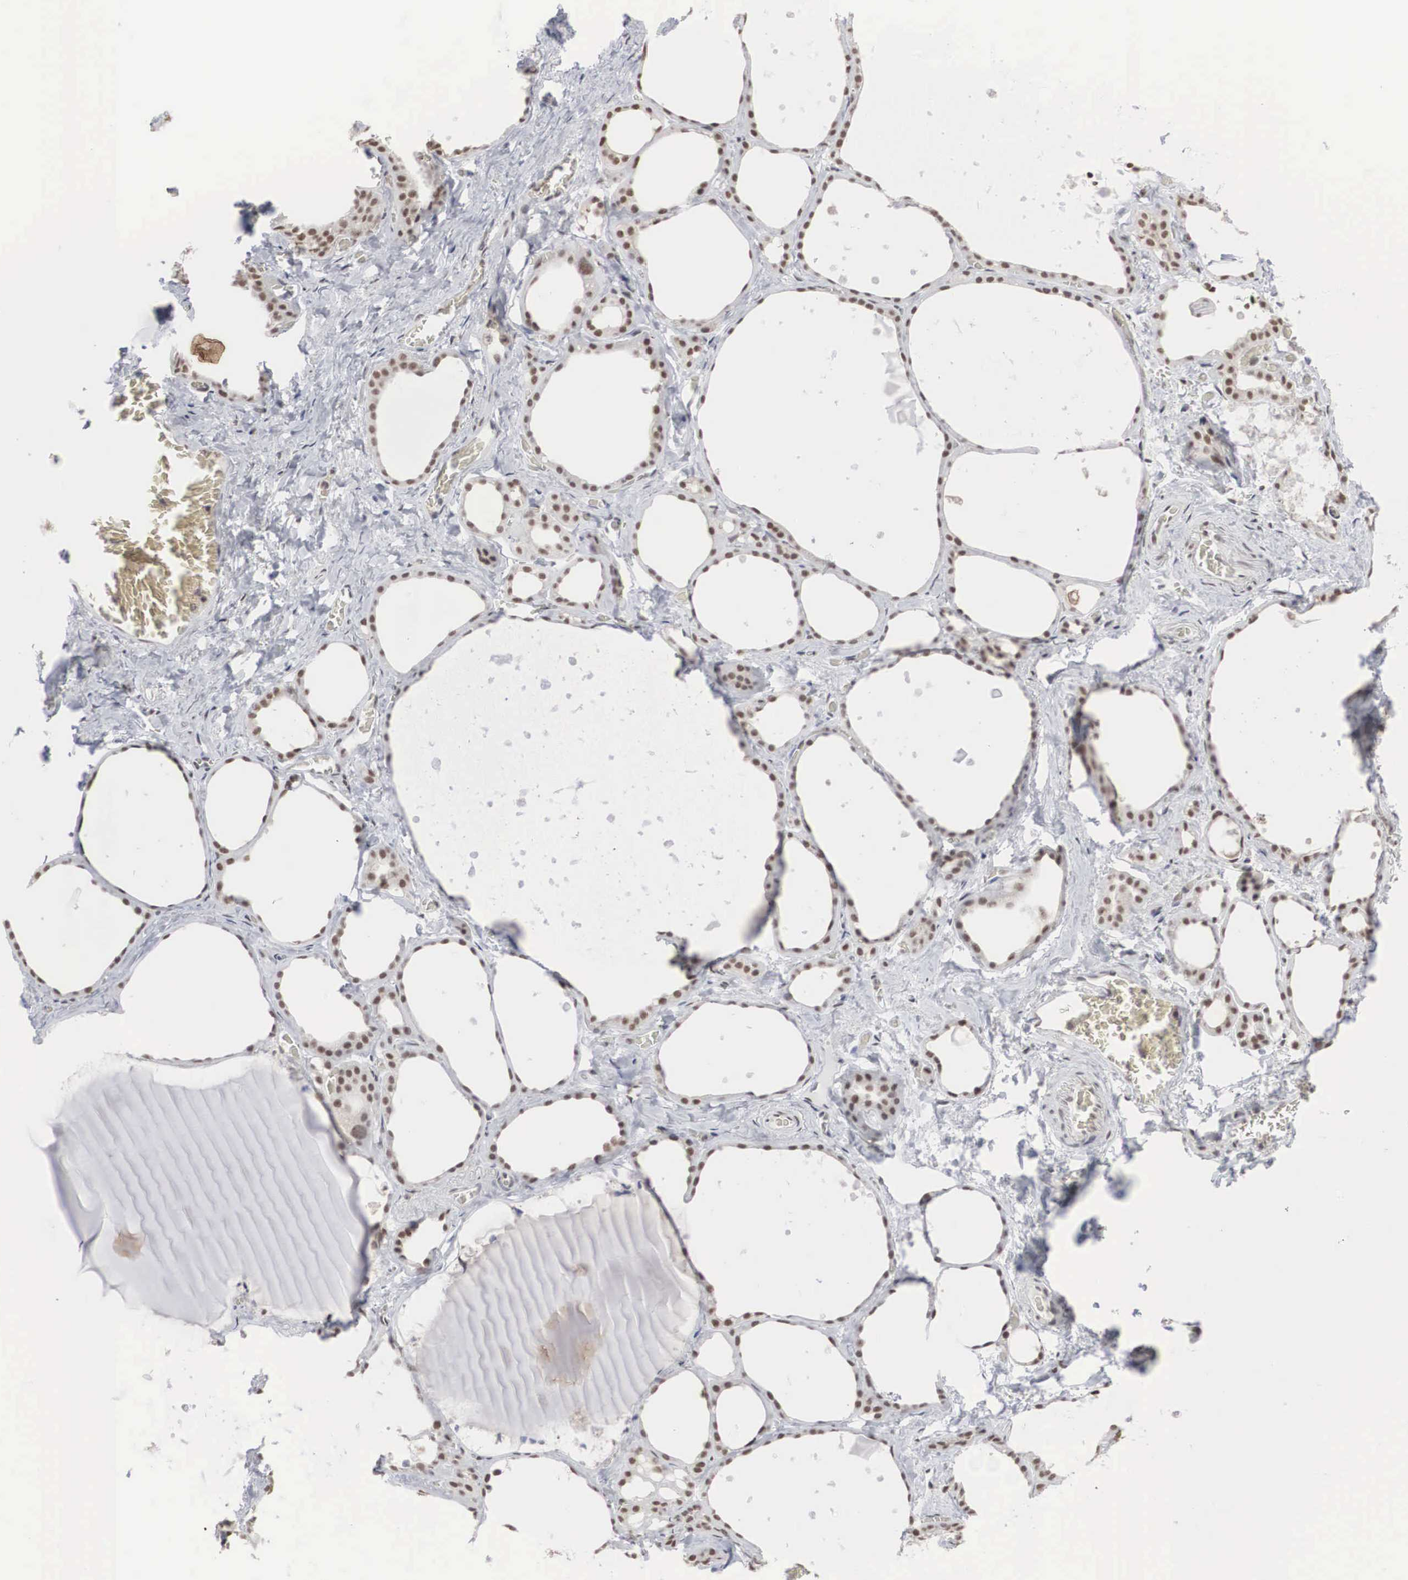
{"staining": {"intensity": "moderate", "quantity": ">75%", "location": "nuclear"}, "tissue": "thyroid gland", "cell_type": "Glandular cells", "image_type": "normal", "snomed": [{"axis": "morphology", "description": "Normal tissue, NOS"}, {"axis": "topography", "description": "Thyroid gland"}], "caption": "Immunohistochemical staining of benign human thyroid gland exhibits >75% levels of moderate nuclear protein staining in about >75% of glandular cells.", "gene": "AUTS2", "patient": {"sex": "male", "age": 76}}